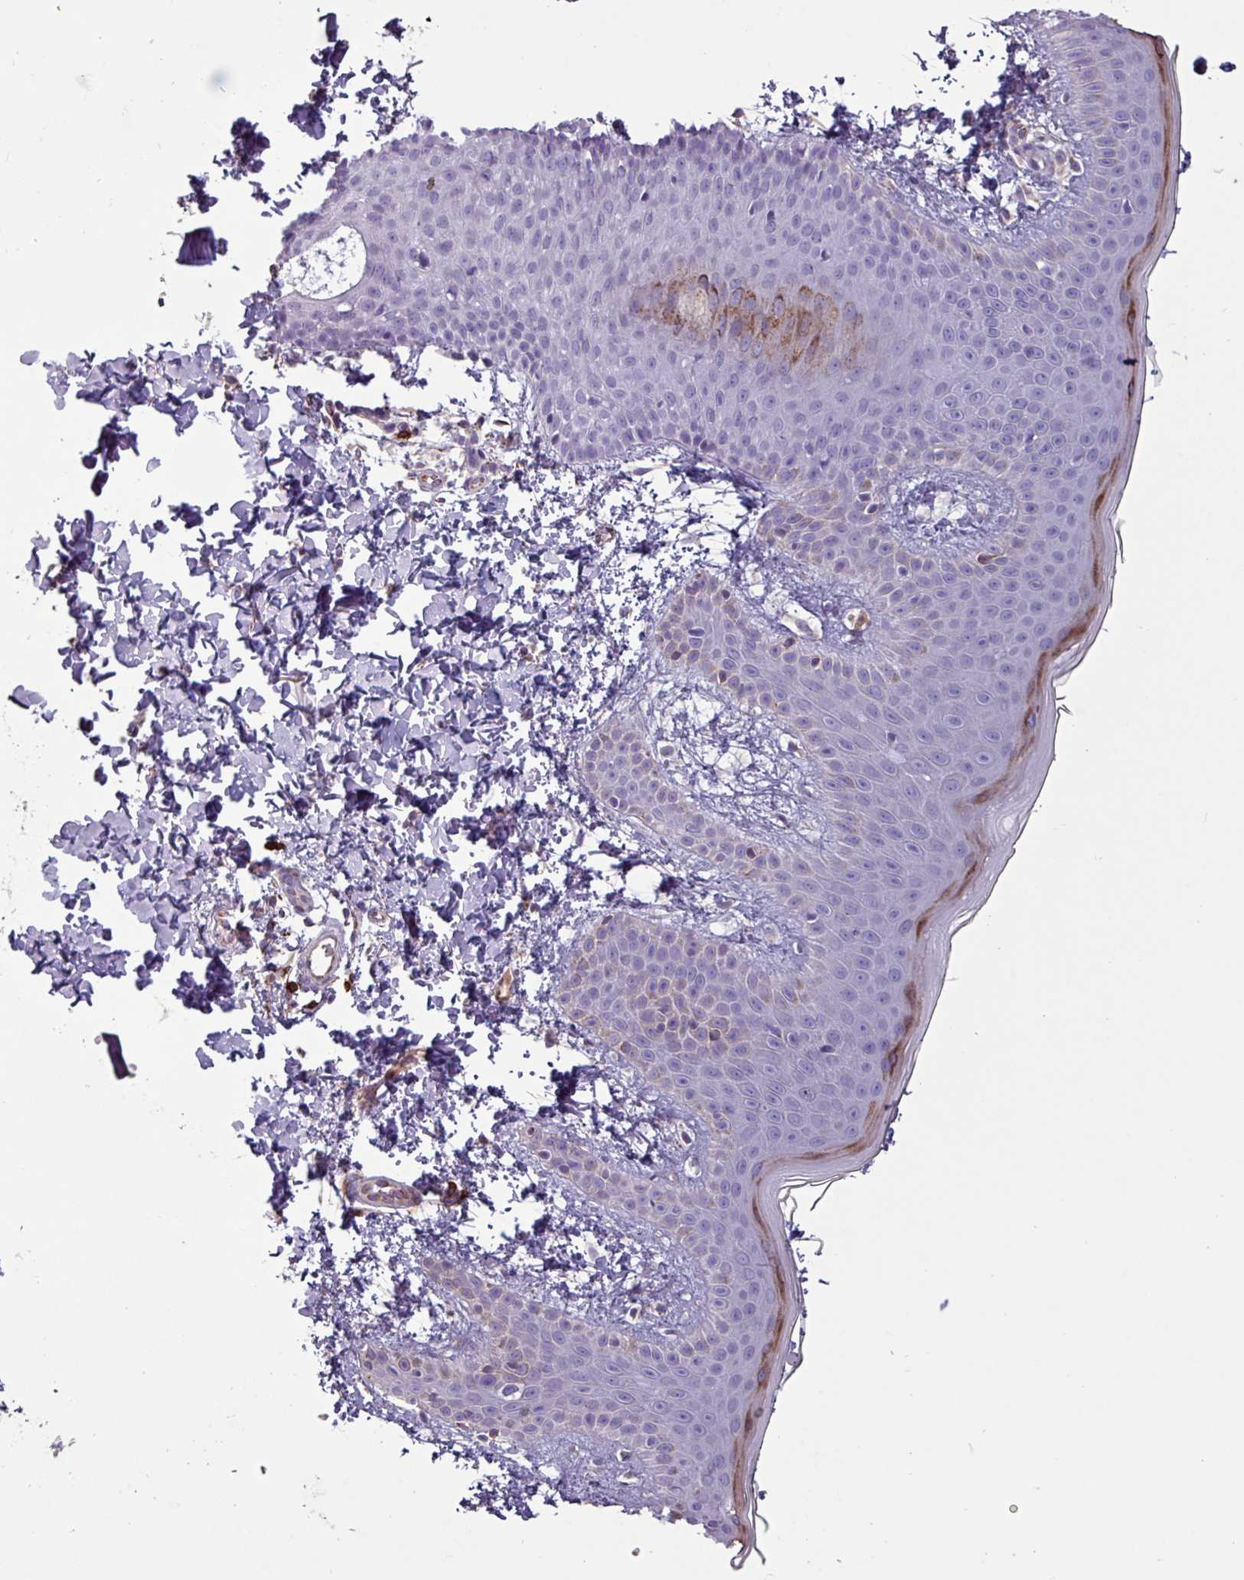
{"staining": {"intensity": "negative", "quantity": "none", "location": "none"}, "tissue": "skin", "cell_type": "Fibroblasts", "image_type": "normal", "snomed": [{"axis": "morphology", "description": "Normal tissue, NOS"}, {"axis": "topography", "description": "Skin"}], "caption": "An immunohistochemistry photomicrograph of benign skin is shown. There is no staining in fibroblasts of skin.", "gene": "CD8A", "patient": {"sex": "male", "age": 36}}